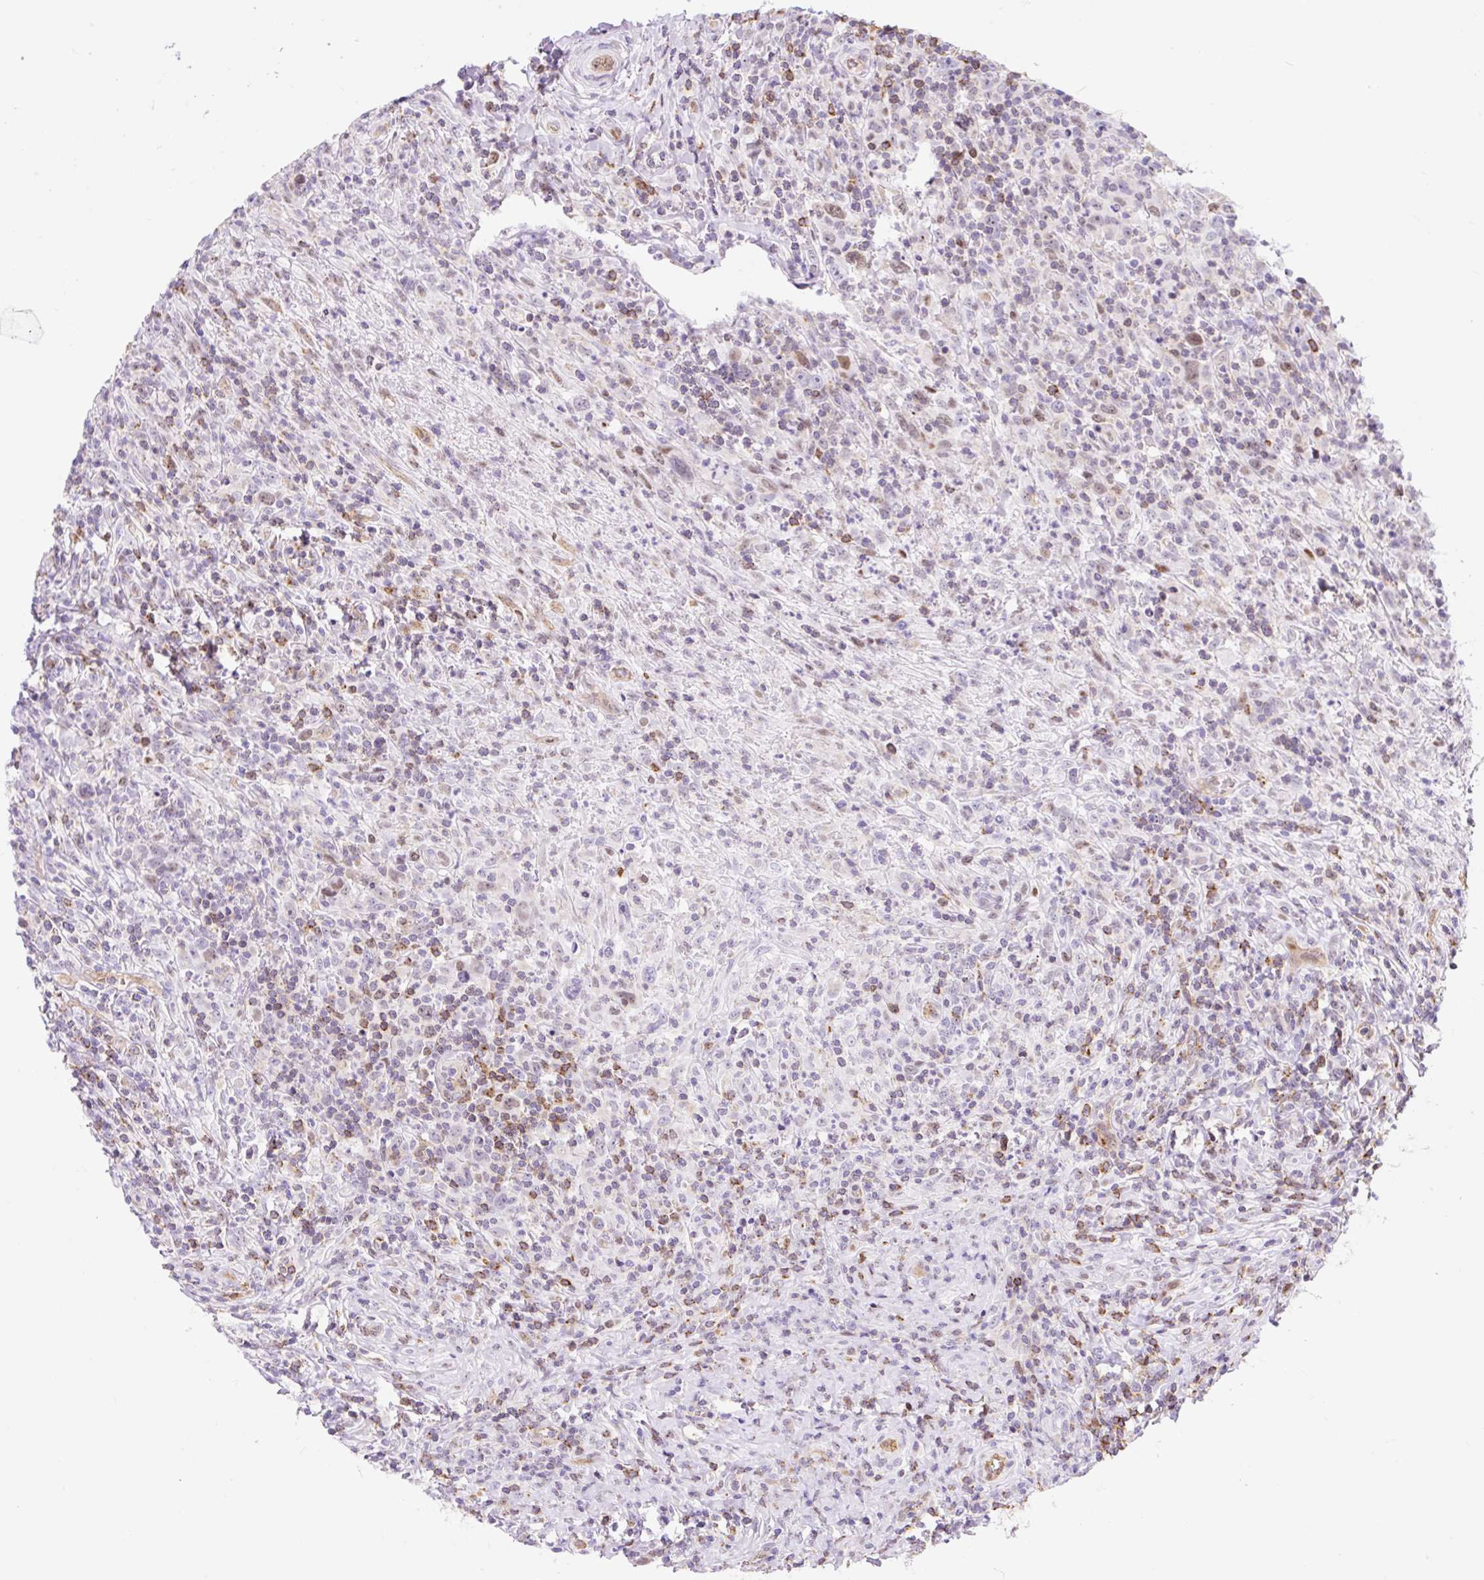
{"staining": {"intensity": "negative", "quantity": "none", "location": "none"}, "tissue": "lymphoma", "cell_type": "Tumor cells", "image_type": "cancer", "snomed": [{"axis": "morphology", "description": "Hodgkin's disease, NOS"}, {"axis": "topography", "description": "Lymph node"}], "caption": "Immunohistochemical staining of lymphoma shows no significant positivity in tumor cells. (DAB (3,3'-diaminobenzidine) IHC visualized using brightfield microscopy, high magnification).", "gene": "HIP1R", "patient": {"sex": "female", "age": 18}}